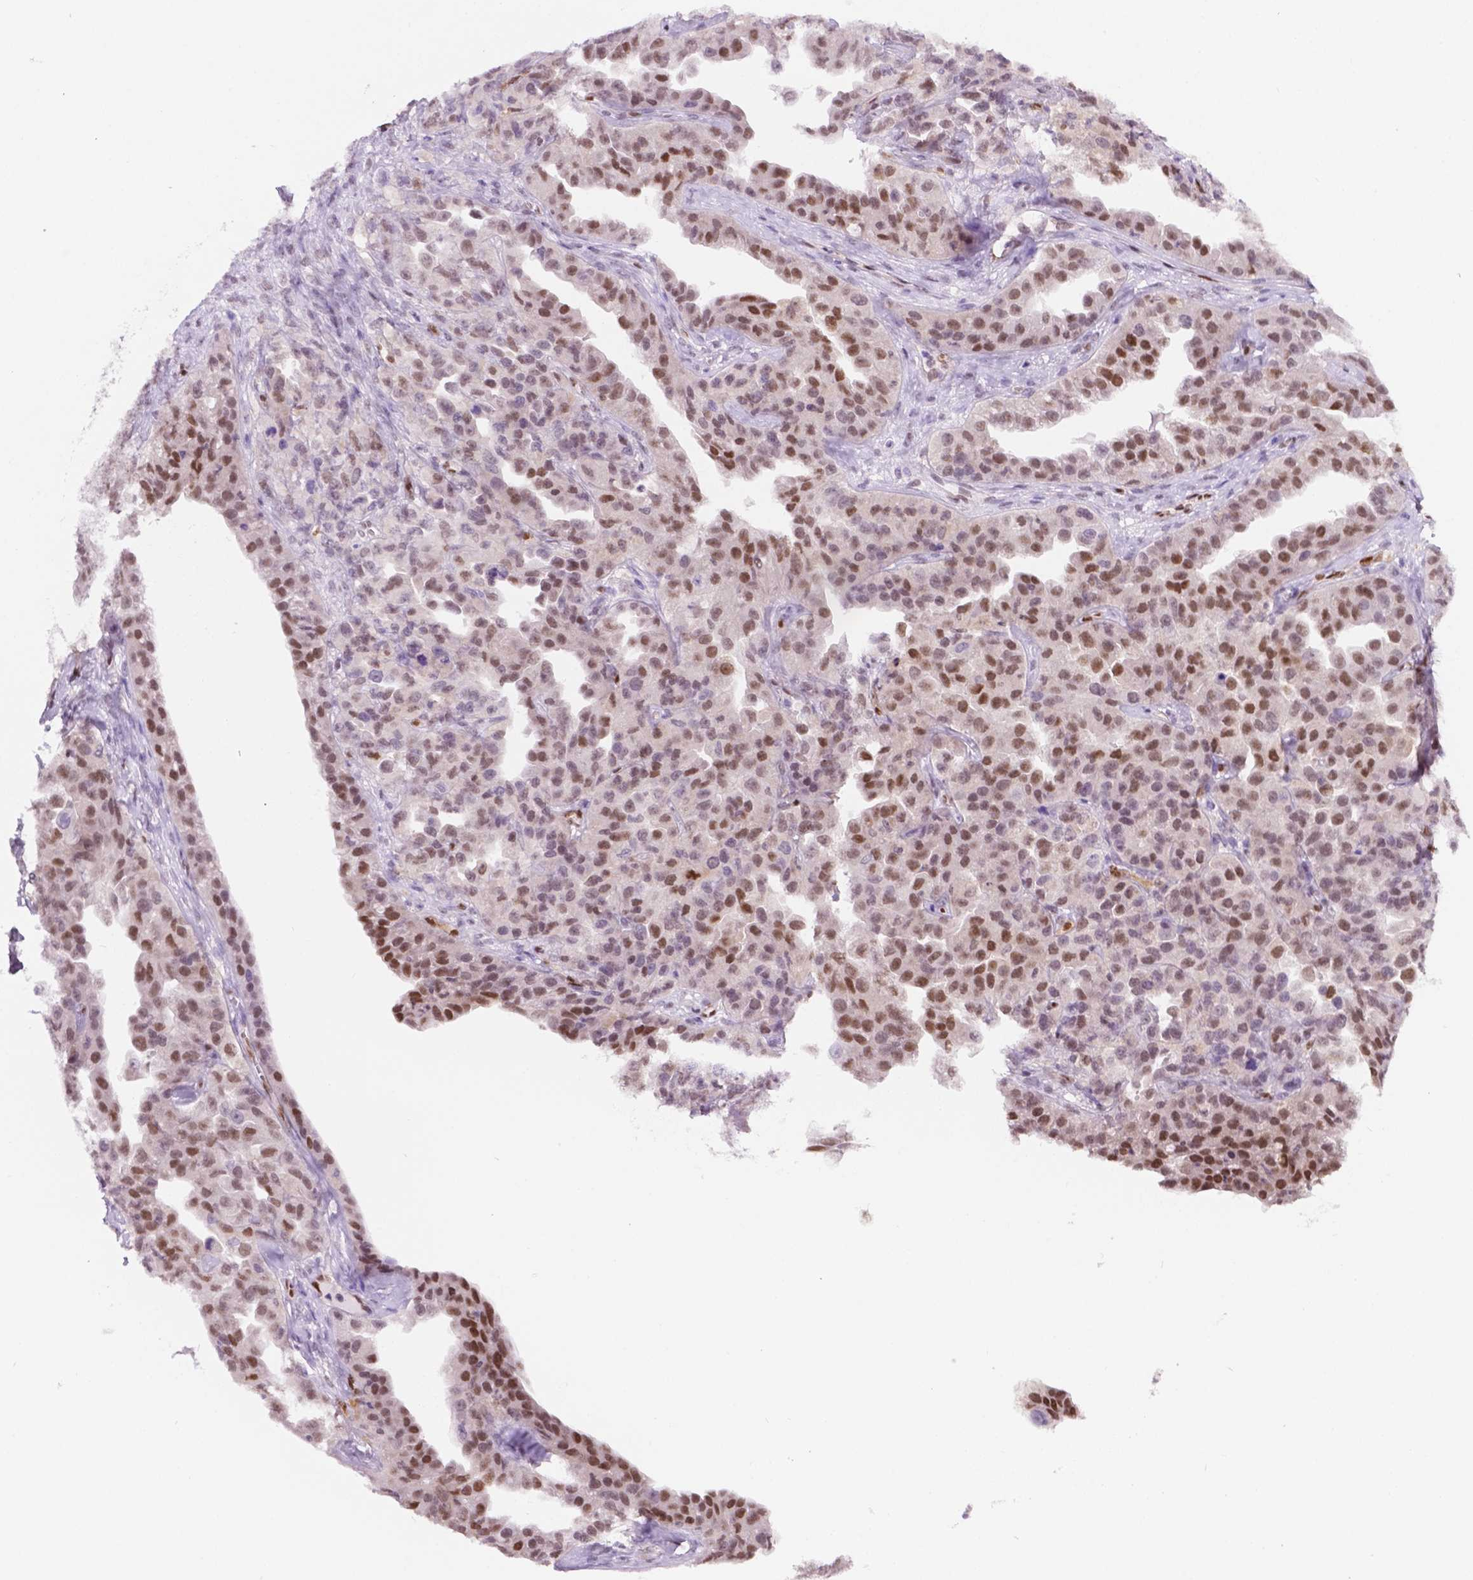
{"staining": {"intensity": "moderate", "quantity": "25%-75%", "location": "nuclear"}, "tissue": "ovarian cancer", "cell_type": "Tumor cells", "image_type": "cancer", "snomed": [{"axis": "morphology", "description": "Cystadenocarcinoma, serous, NOS"}, {"axis": "topography", "description": "Ovary"}], "caption": "Immunohistochemistry (IHC) micrograph of human ovarian cancer stained for a protein (brown), which reveals medium levels of moderate nuclear staining in about 25%-75% of tumor cells.", "gene": "ERF", "patient": {"sex": "female", "age": 75}}